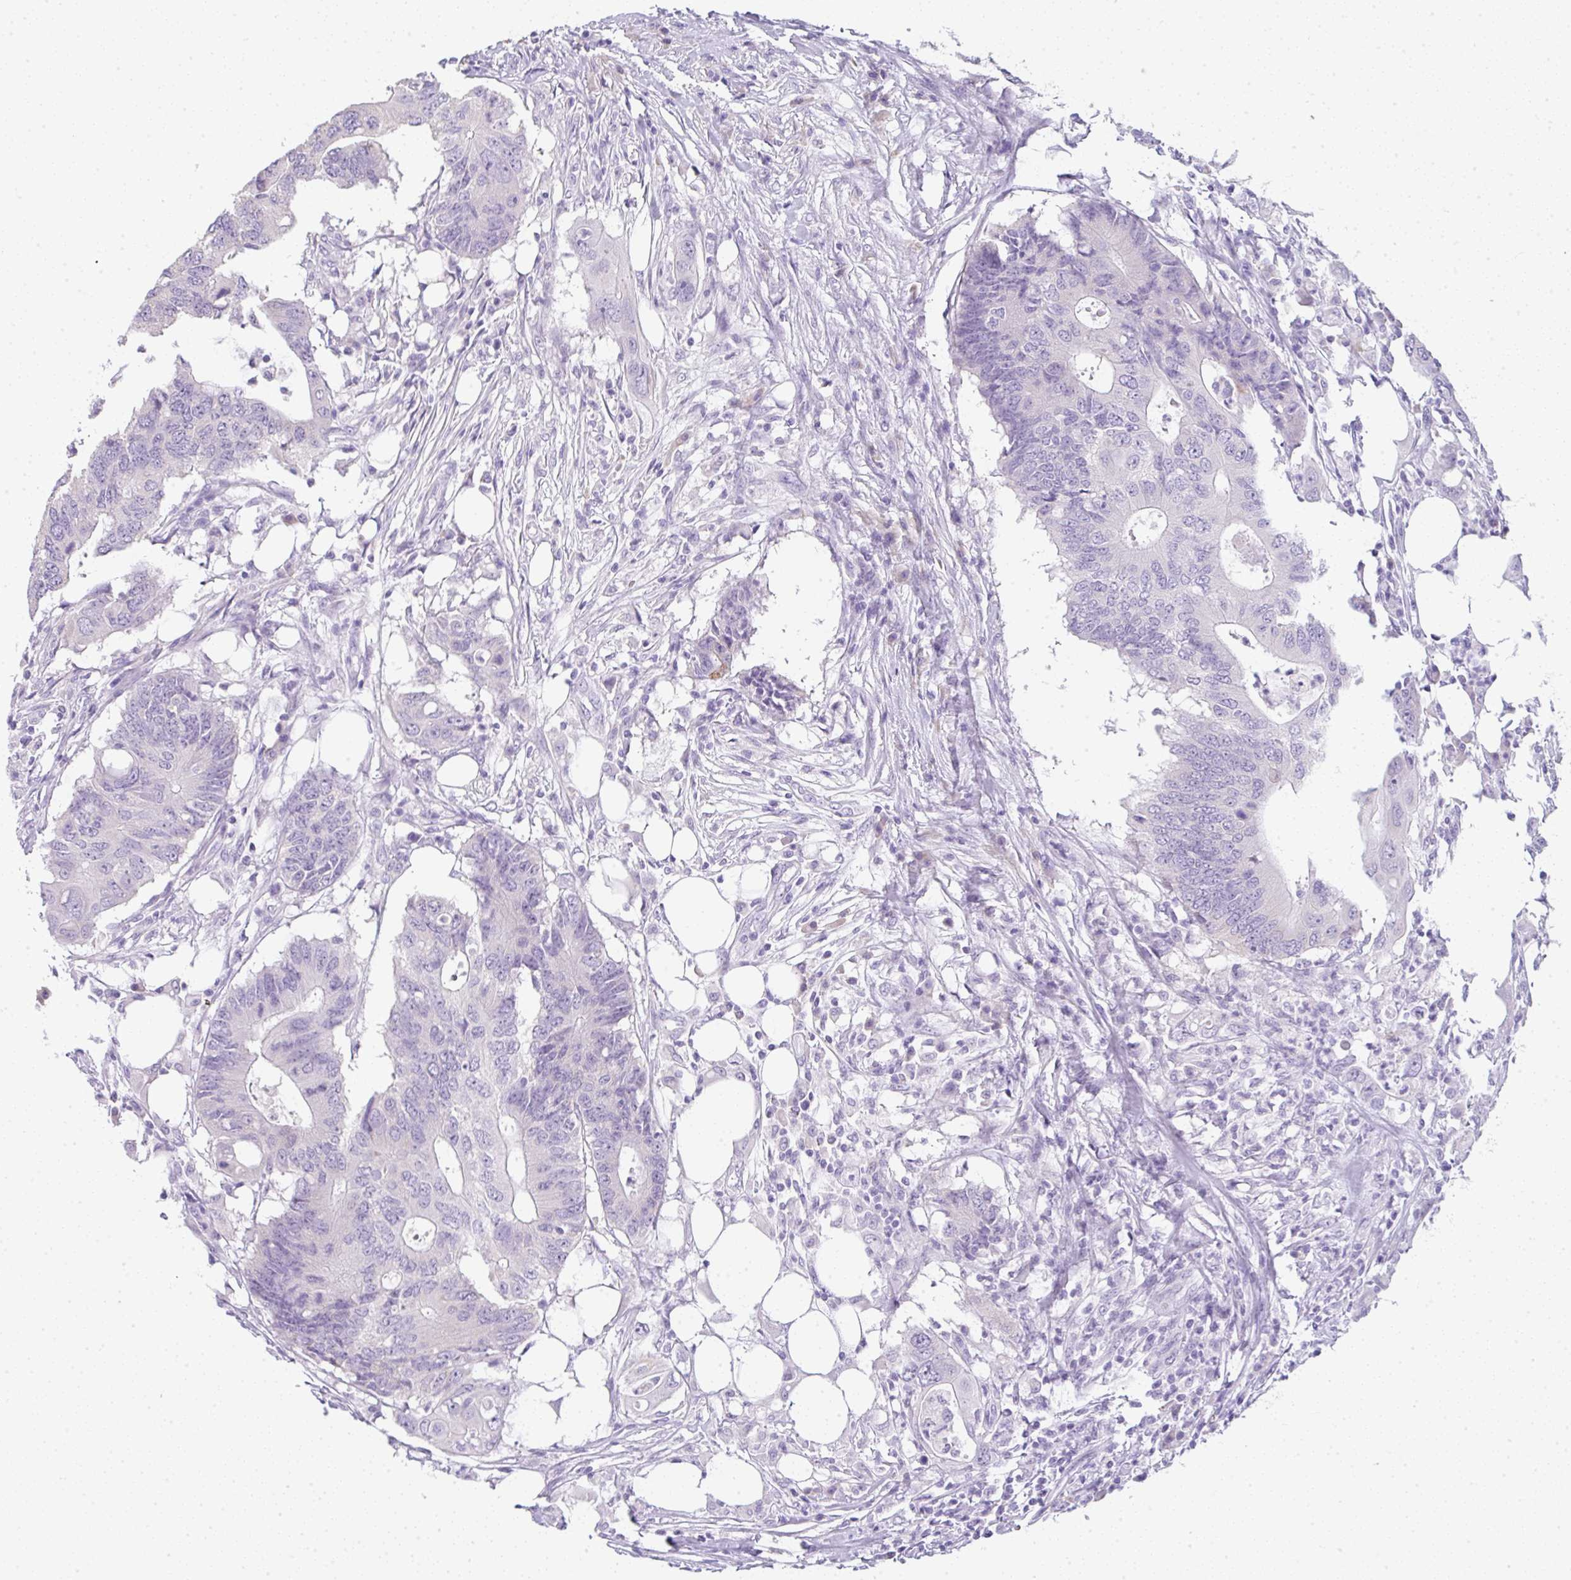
{"staining": {"intensity": "negative", "quantity": "none", "location": "none"}, "tissue": "colorectal cancer", "cell_type": "Tumor cells", "image_type": "cancer", "snomed": [{"axis": "morphology", "description": "Adenocarcinoma, NOS"}, {"axis": "topography", "description": "Colon"}], "caption": "Immunohistochemical staining of colorectal adenocarcinoma reveals no significant positivity in tumor cells.", "gene": "LPAR4", "patient": {"sex": "male", "age": 71}}